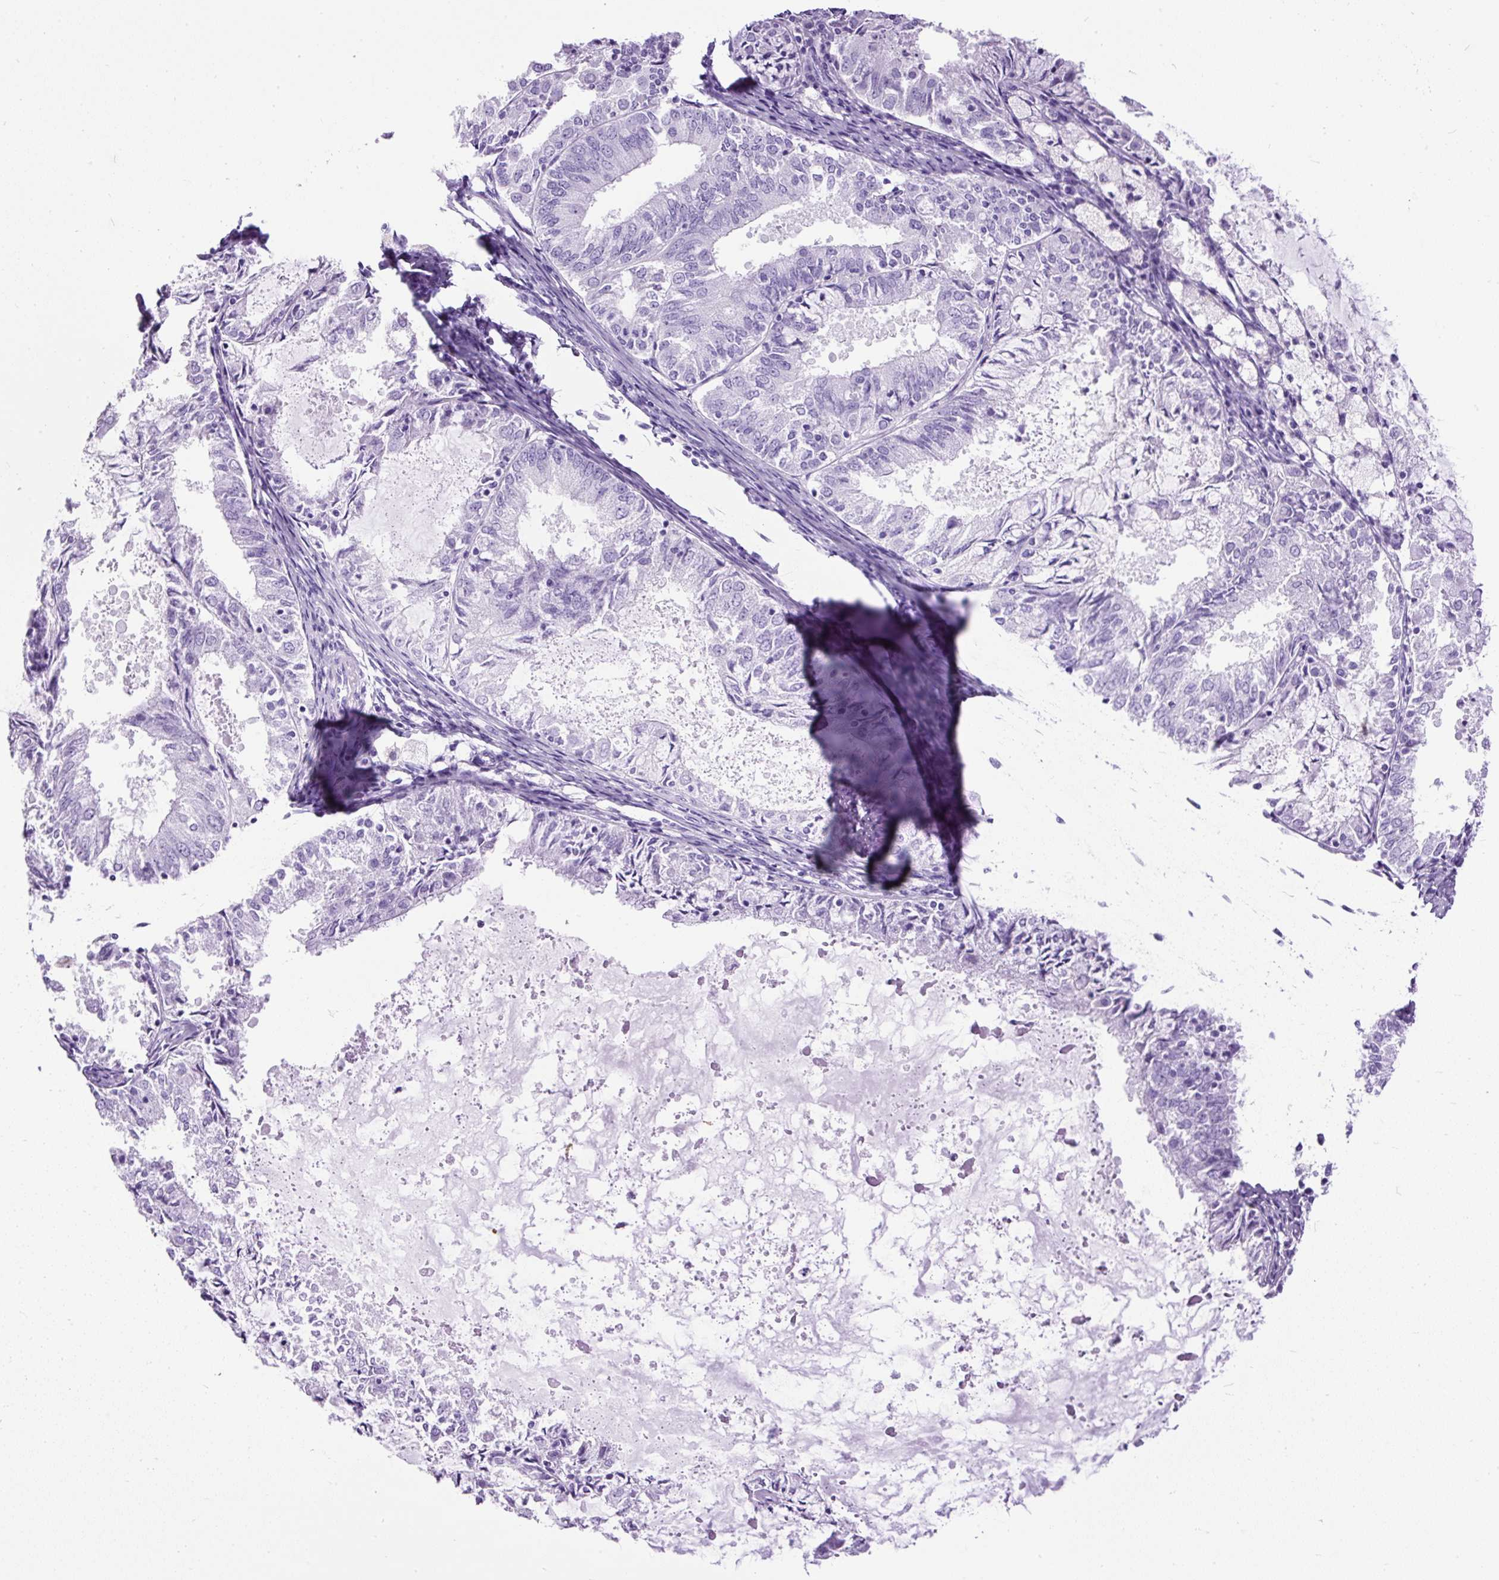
{"staining": {"intensity": "negative", "quantity": "none", "location": "none"}, "tissue": "endometrial cancer", "cell_type": "Tumor cells", "image_type": "cancer", "snomed": [{"axis": "morphology", "description": "Adenocarcinoma, NOS"}, {"axis": "topography", "description": "Endometrium"}], "caption": "Immunohistochemistry of endometrial adenocarcinoma displays no staining in tumor cells. (Brightfield microscopy of DAB (3,3'-diaminobenzidine) IHC at high magnification).", "gene": "PDIA2", "patient": {"sex": "female", "age": 57}}